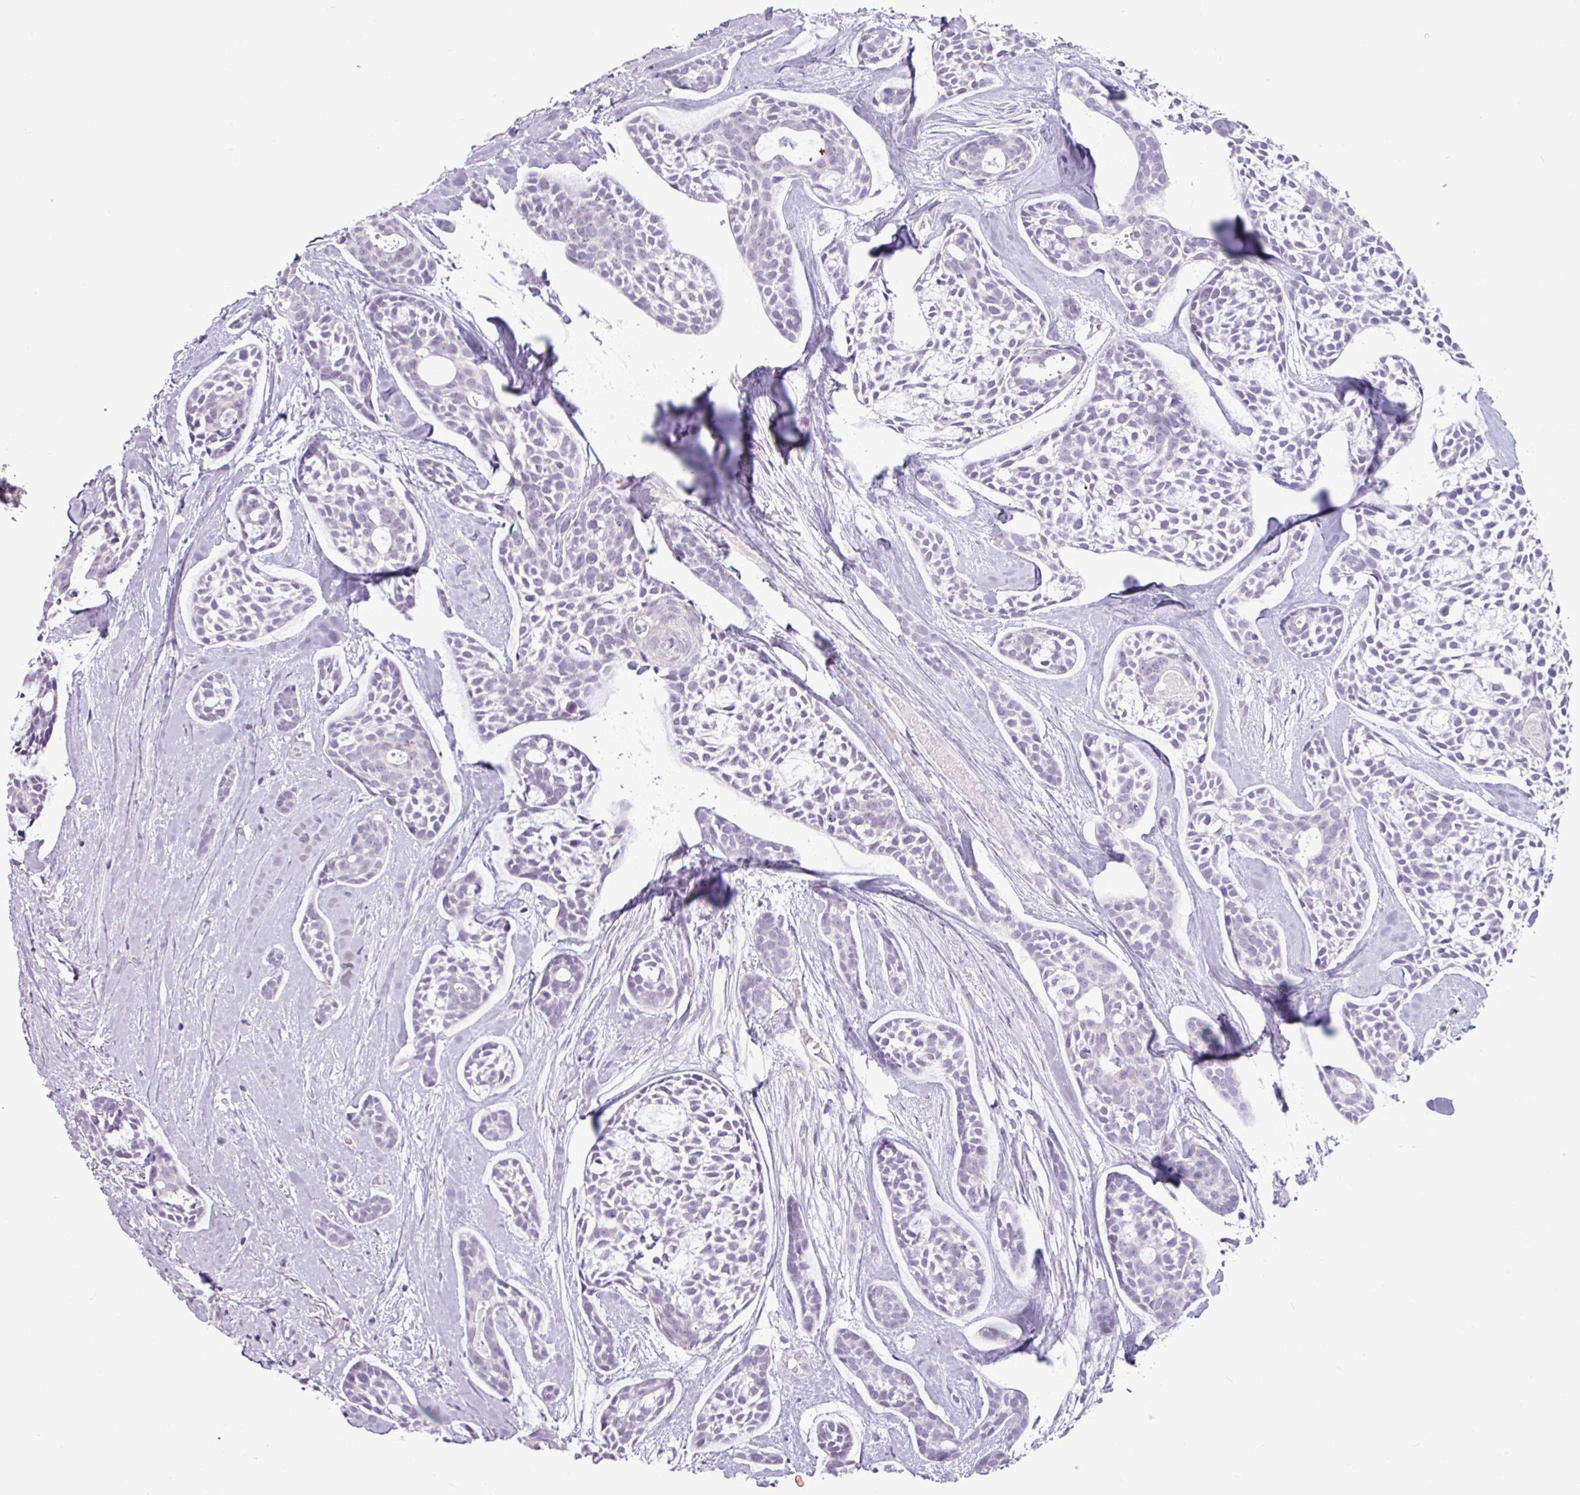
{"staining": {"intensity": "negative", "quantity": "none", "location": "none"}, "tissue": "head and neck cancer", "cell_type": "Tumor cells", "image_type": "cancer", "snomed": [{"axis": "morphology", "description": "Adenocarcinoma, NOS"}, {"axis": "topography", "description": "Subcutis"}, {"axis": "topography", "description": "Head-Neck"}], "caption": "Immunohistochemistry of adenocarcinoma (head and neck) displays no positivity in tumor cells.", "gene": "AMY2A", "patient": {"sex": "female", "age": 73}}